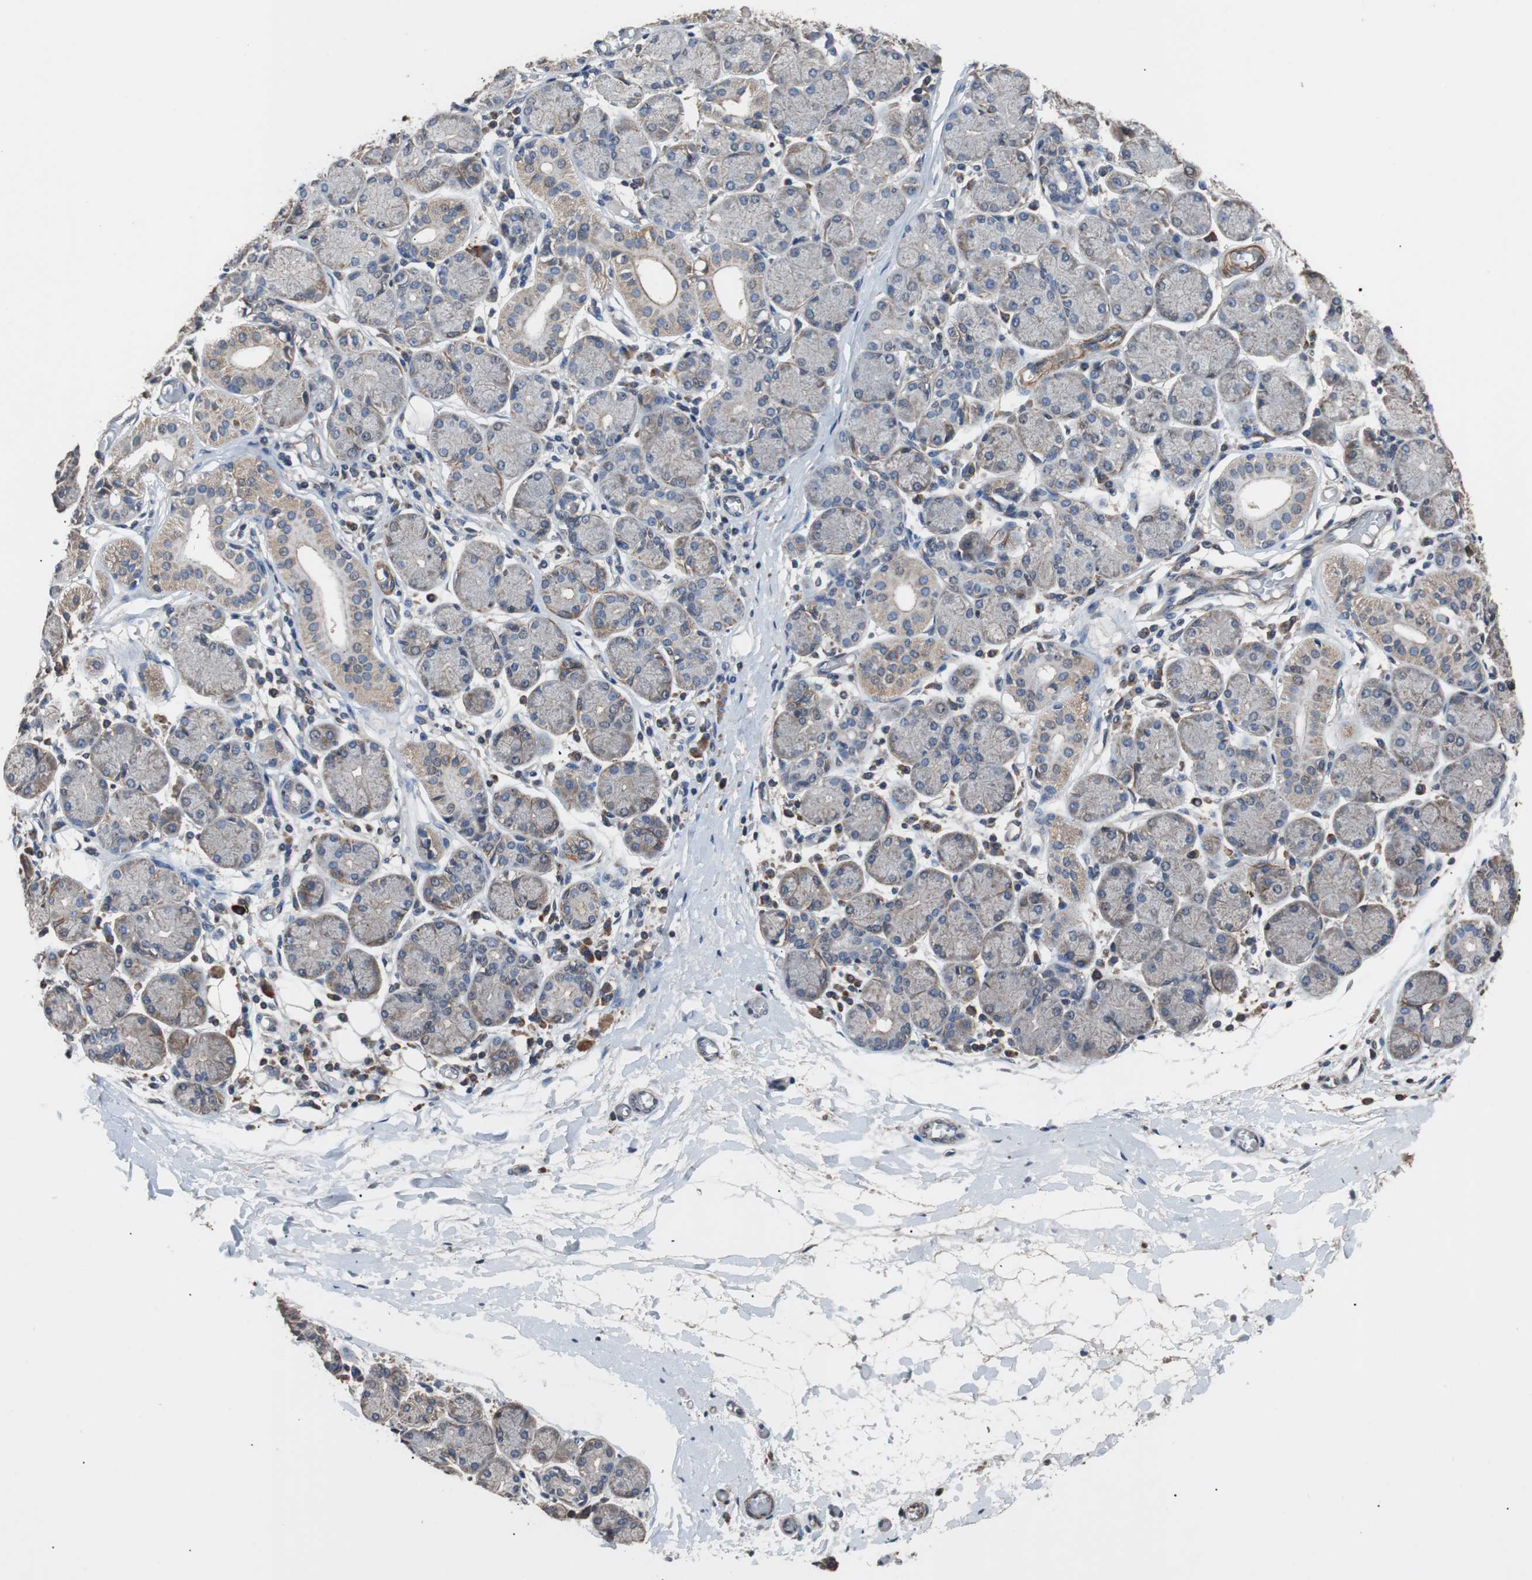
{"staining": {"intensity": "moderate", "quantity": "25%-75%", "location": "cytoplasmic/membranous"}, "tissue": "salivary gland", "cell_type": "Glandular cells", "image_type": "normal", "snomed": [{"axis": "morphology", "description": "Normal tissue, NOS"}, {"axis": "topography", "description": "Salivary gland"}], "caption": "This is a photomicrograph of IHC staining of normal salivary gland, which shows moderate staining in the cytoplasmic/membranous of glandular cells.", "gene": "PITRM1", "patient": {"sex": "female", "age": 24}}